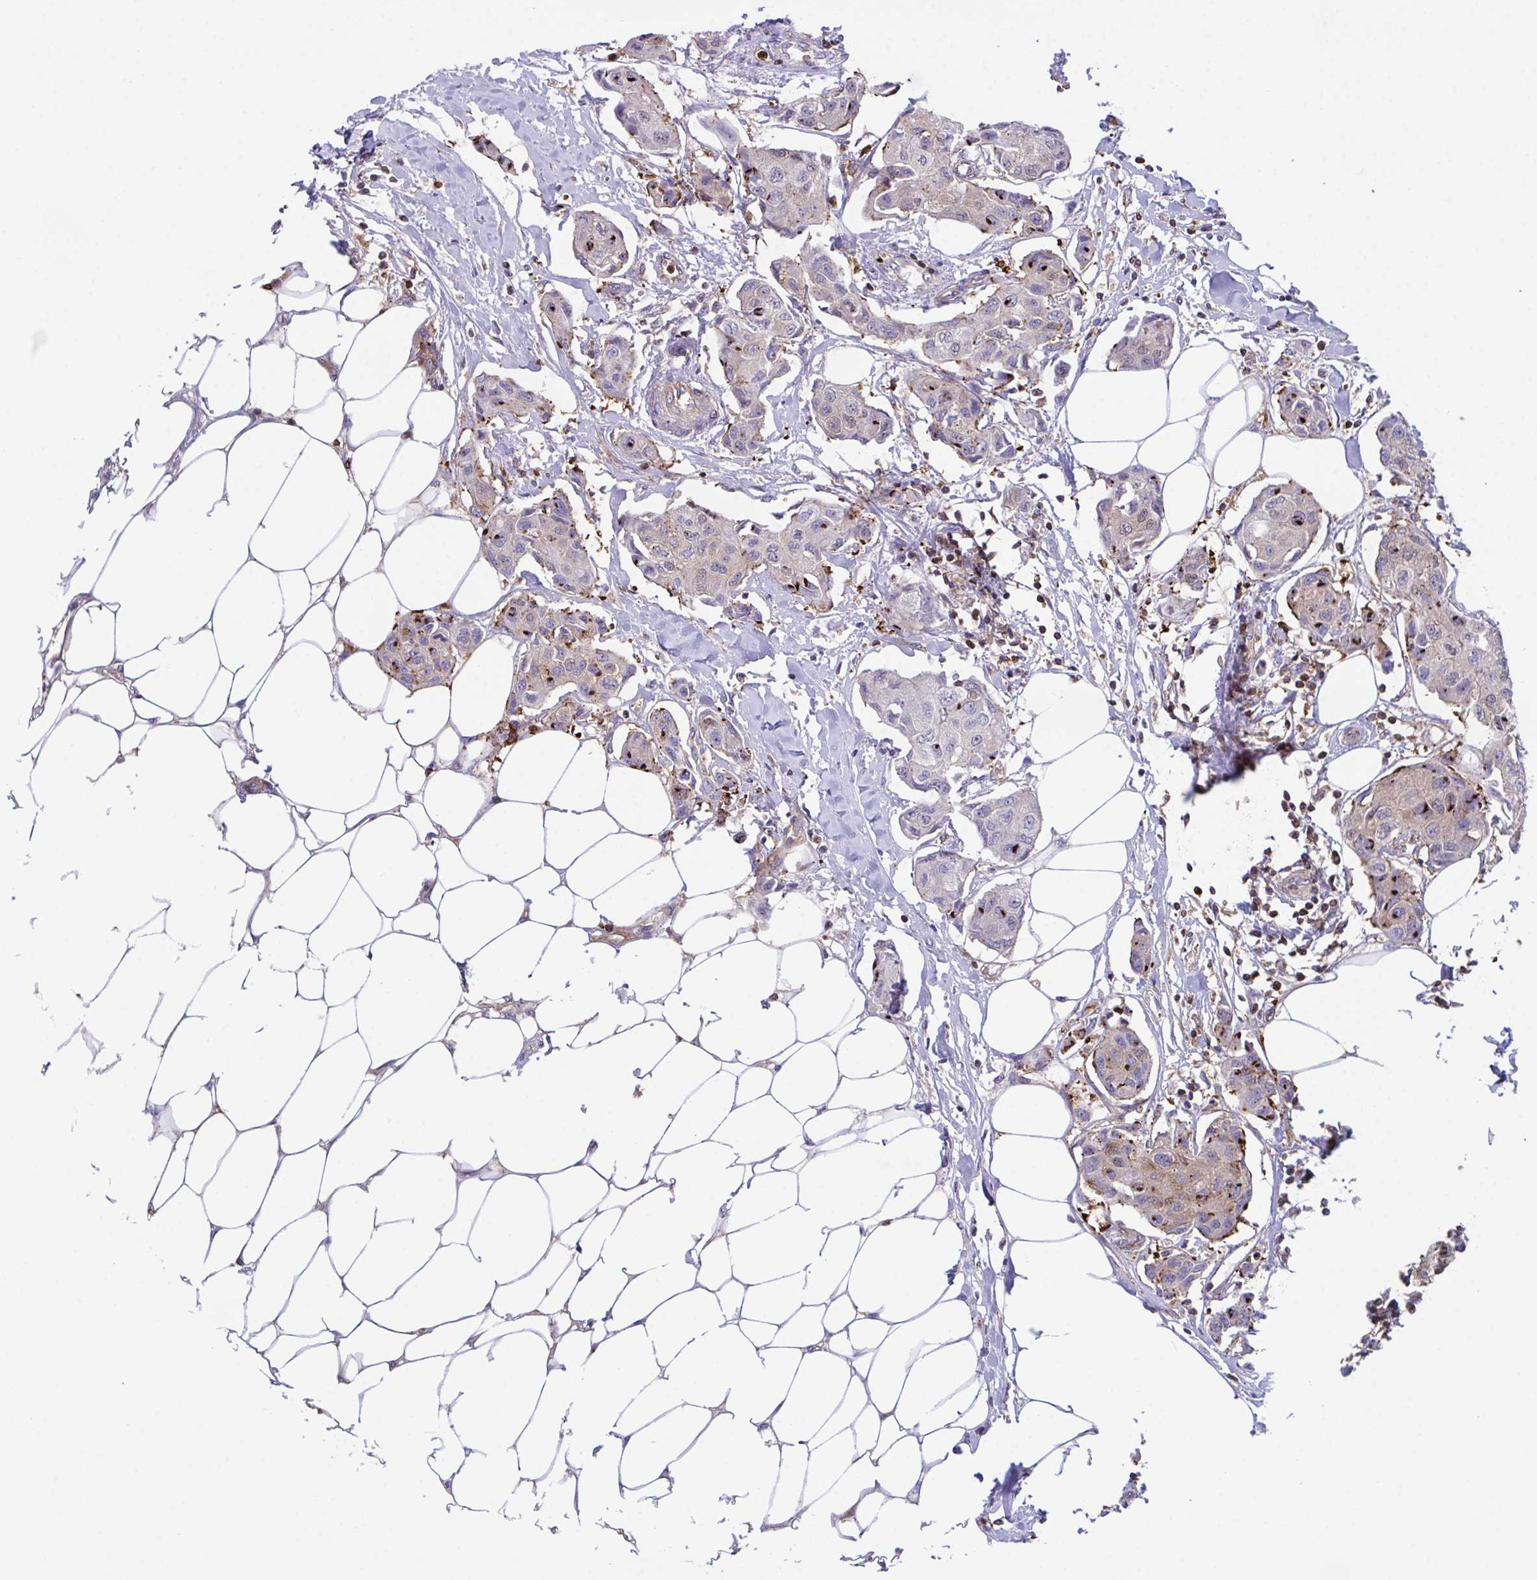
{"staining": {"intensity": "weak", "quantity": "25%-75%", "location": "cytoplasmic/membranous"}, "tissue": "breast cancer", "cell_type": "Tumor cells", "image_type": "cancer", "snomed": [{"axis": "morphology", "description": "Duct carcinoma"}, {"axis": "topography", "description": "Breast"}, {"axis": "topography", "description": "Lymph node"}], "caption": "Weak cytoplasmic/membranous staining is appreciated in about 25%-75% of tumor cells in breast cancer (invasive ductal carcinoma).", "gene": "PPIH", "patient": {"sex": "female", "age": 80}}